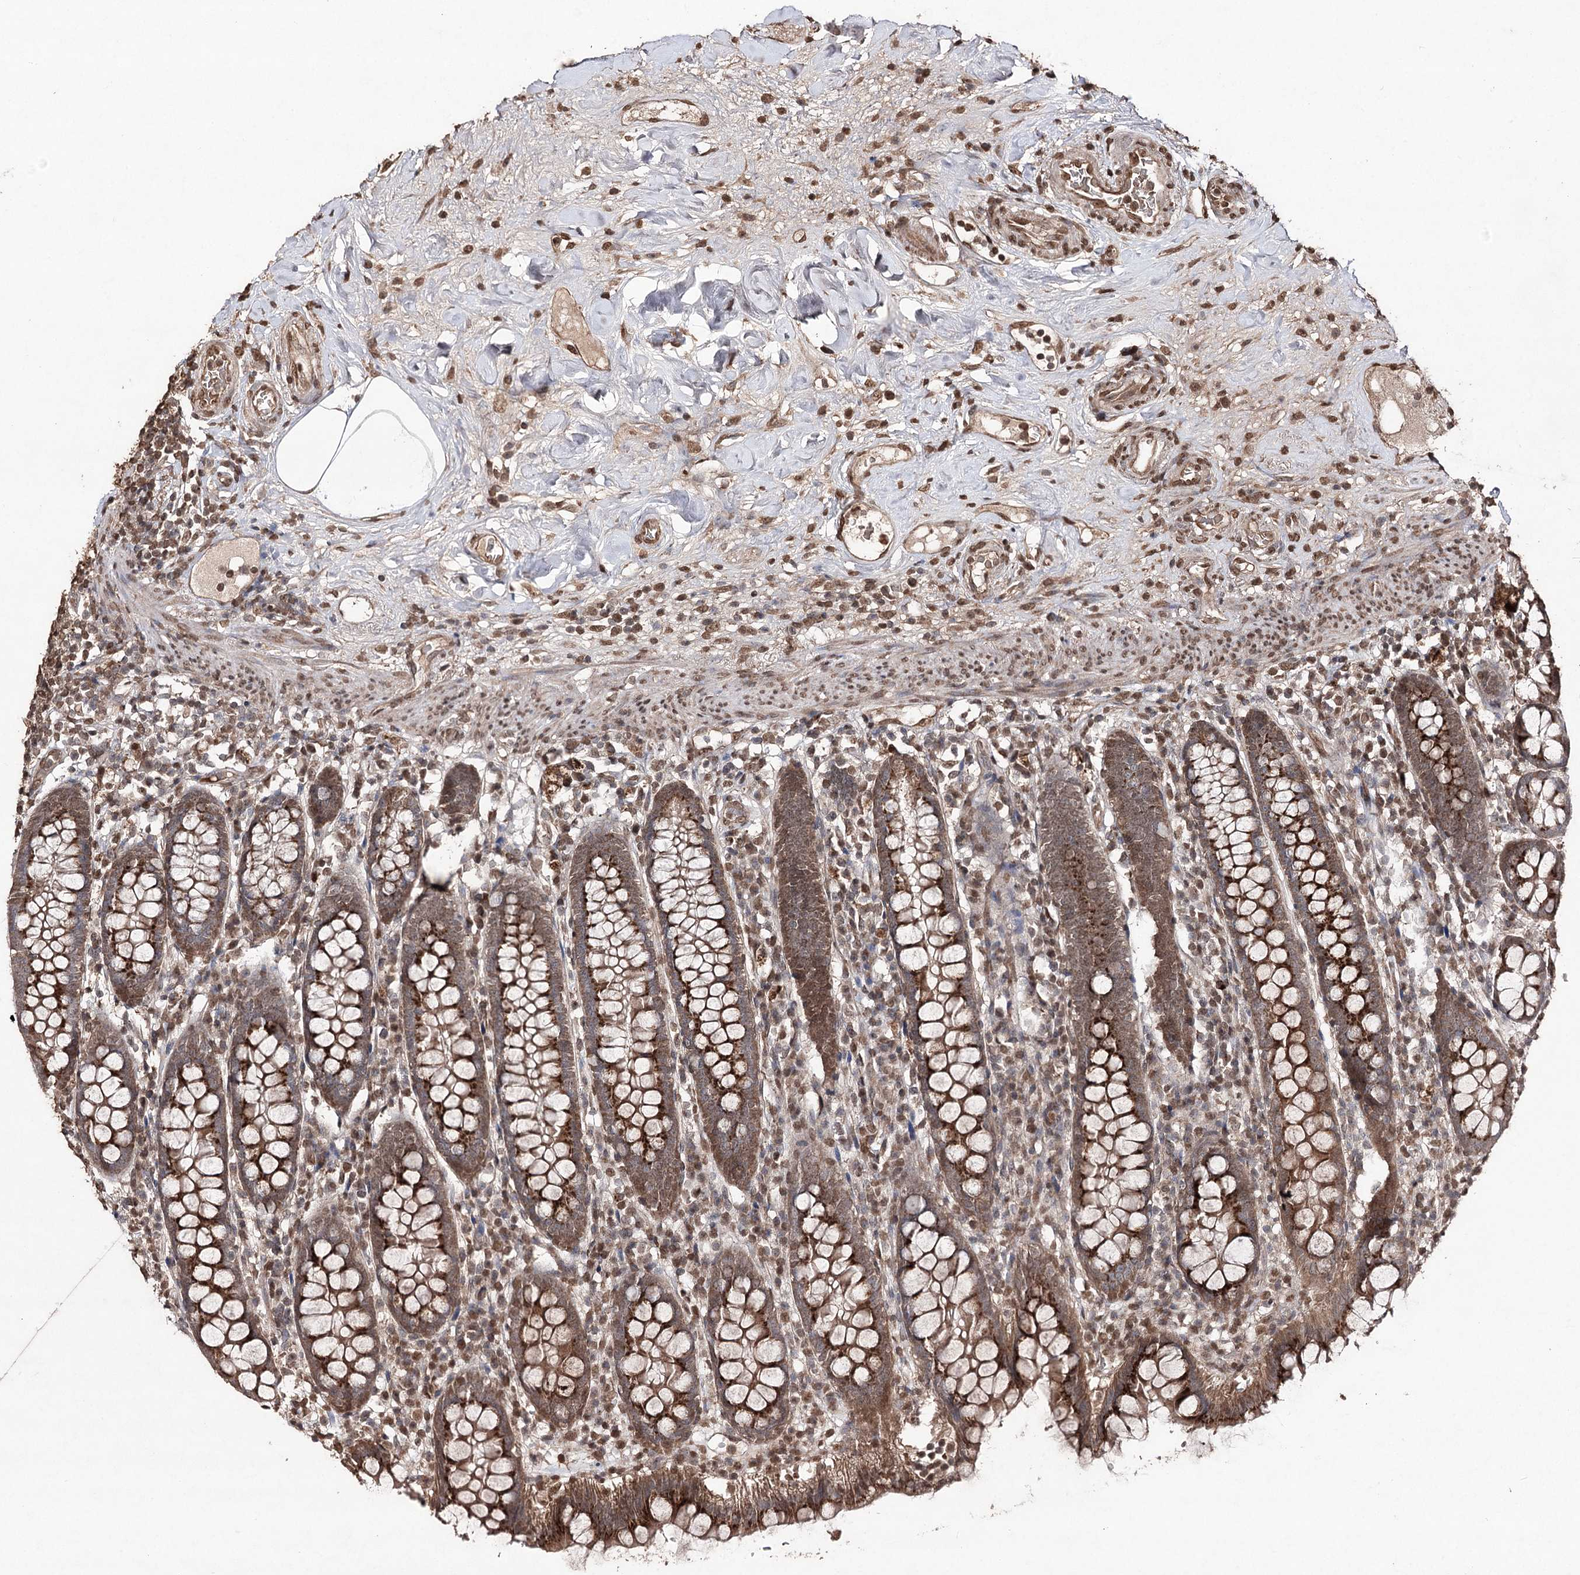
{"staining": {"intensity": "moderate", "quantity": ">75%", "location": "cytoplasmic/membranous,nuclear"}, "tissue": "colon", "cell_type": "Endothelial cells", "image_type": "normal", "snomed": [{"axis": "morphology", "description": "Normal tissue, NOS"}, {"axis": "topography", "description": "Colon"}], "caption": "Endothelial cells display medium levels of moderate cytoplasmic/membranous,nuclear staining in approximately >75% of cells in normal human colon.", "gene": "ATG14", "patient": {"sex": "female", "age": 79}}